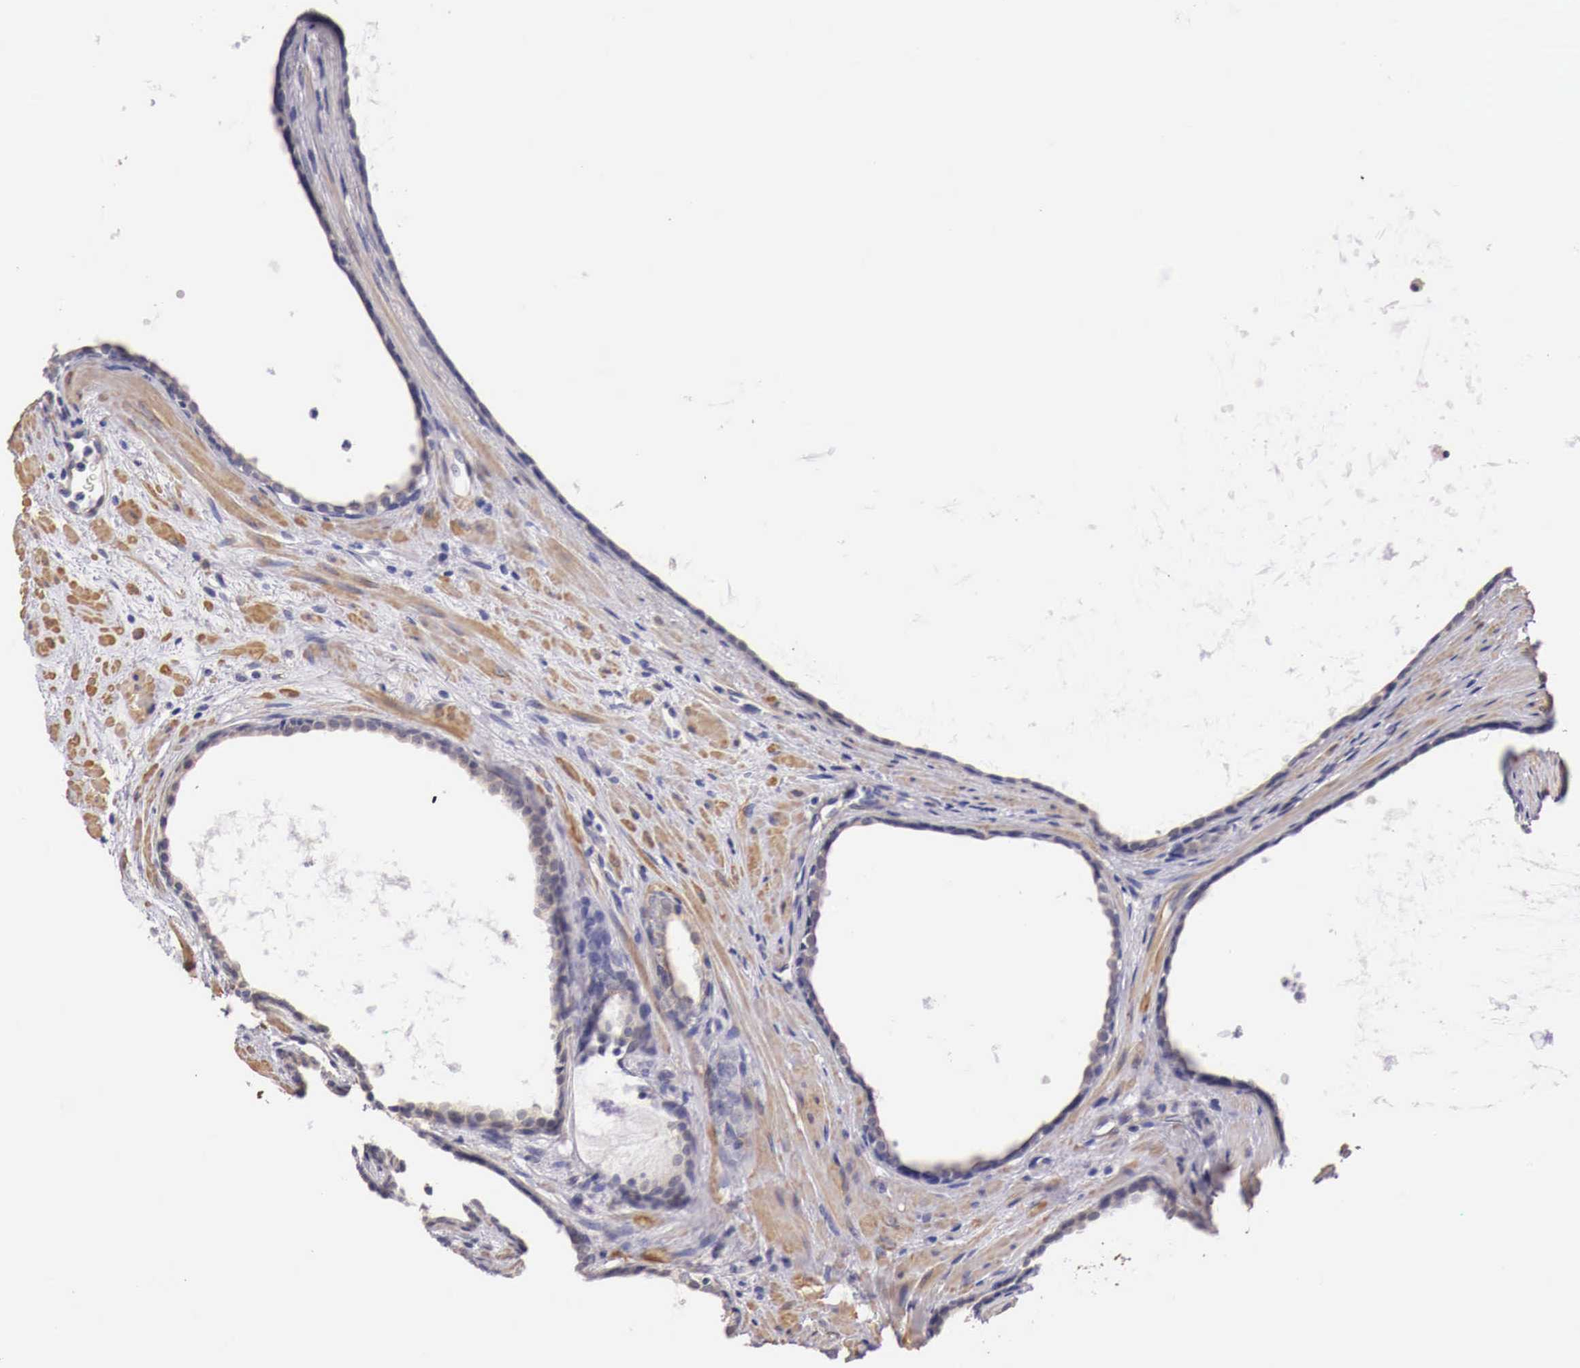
{"staining": {"intensity": "weak", "quantity": ">75%", "location": "cytoplasmic/membranous"}, "tissue": "prostate cancer", "cell_type": "Tumor cells", "image_type": "cancer", "snomed": [{"axis": "morphology", "description": "Adenocarcinoma, High grade"}, {"axis": "topography", "description": "Prostate"}], "caption": "The micrograph demonstrates immunohistochemical staining of prostate cancer. There is weak cytoplasmic/membranous positivity is identified in approximately >75% of tumor cells.", "gene": "ENOX2", "patient": {"sex": "male", "age": 64}}